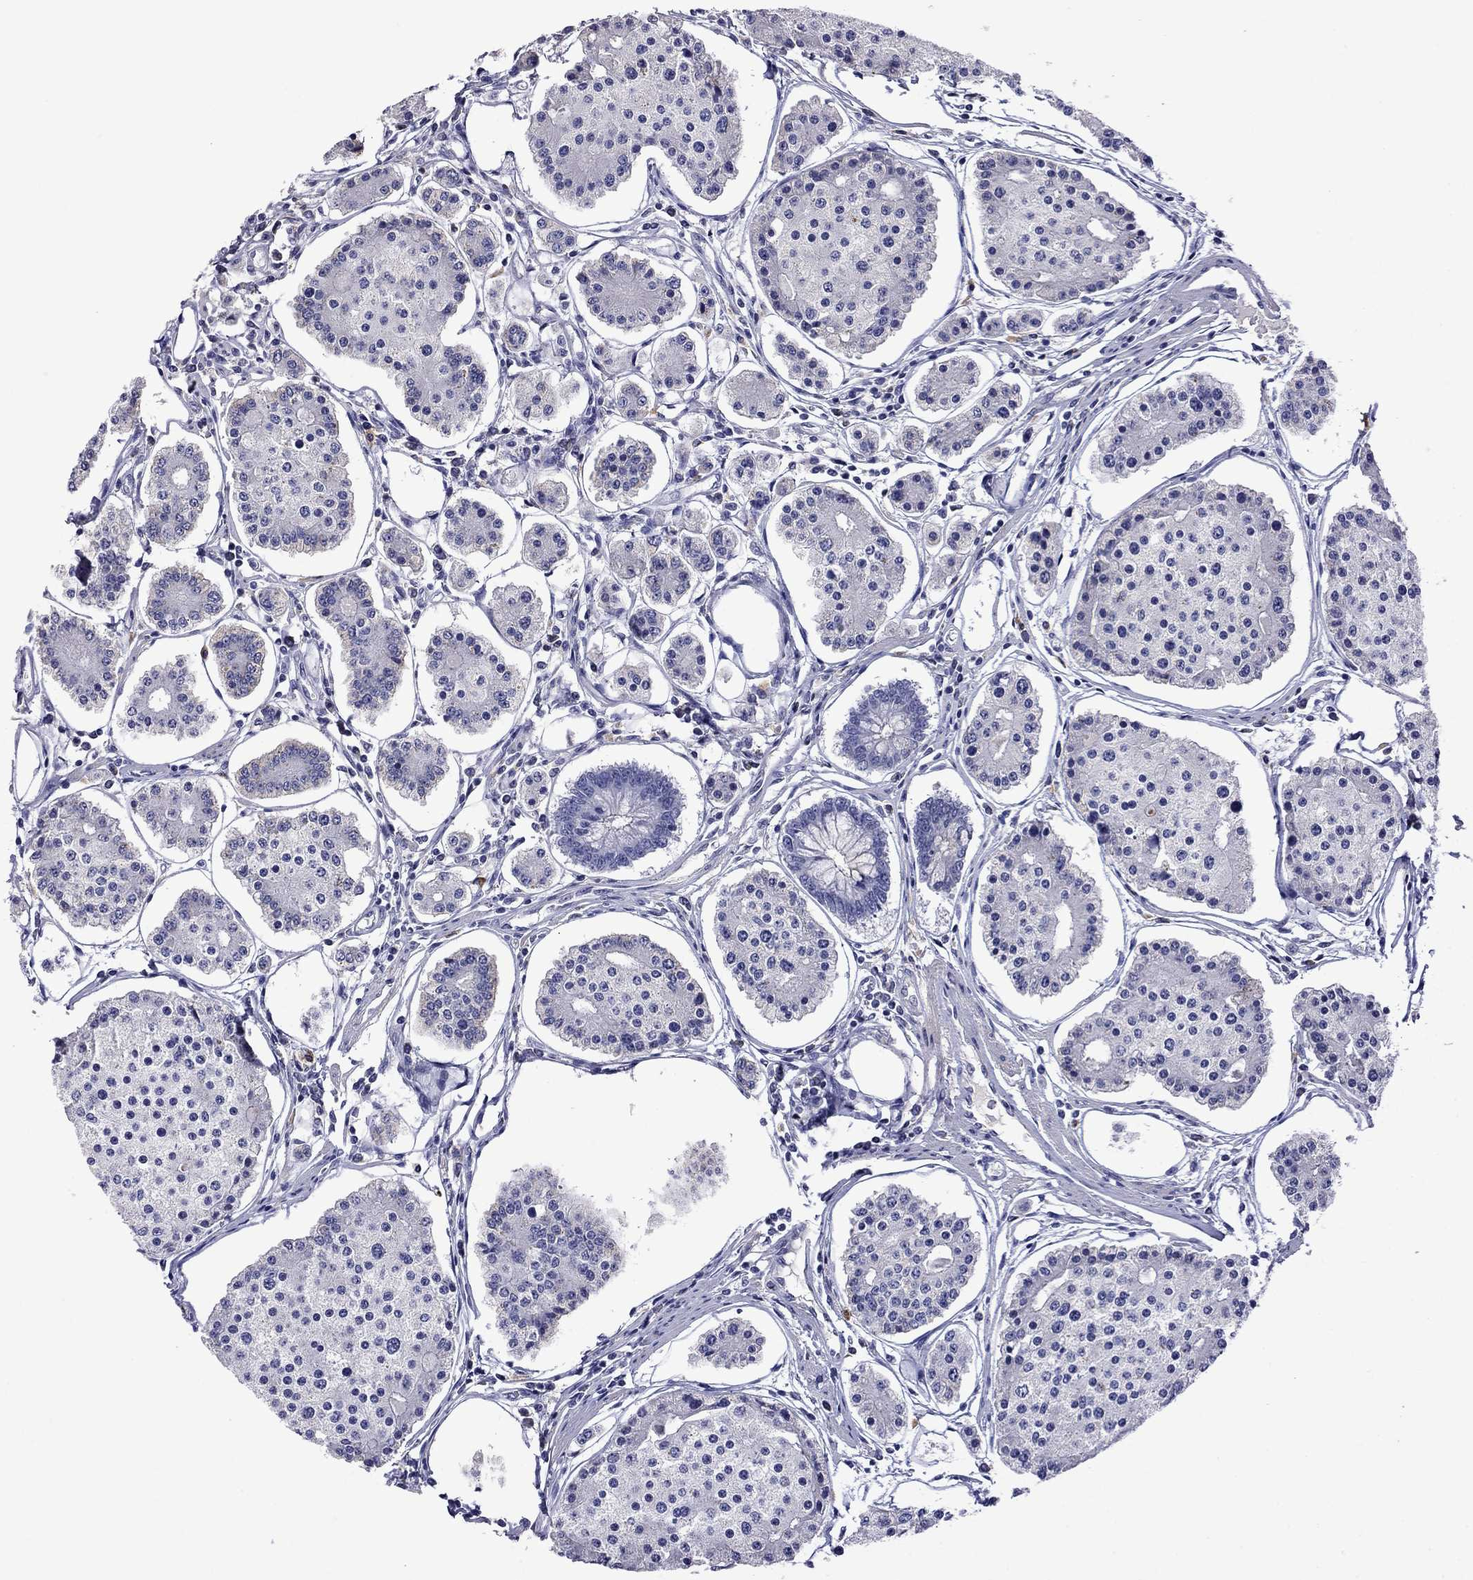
{"staining": {"intensity": "negative", "quantity": "none", "location": "none"}, "tissue": "carcinoid", "cell_type": "Tumor cells", "image_type": "cancer", "snomed": [{"axis": "morphology", "description": "Carcinoid, malignant, NOS"}, {"axis": "topography", "description": "Small intestine"}], "caption": "Tumor cells are negative for protein expression in human carcinoid.", "gene": "STAR", "patient": {"sex": "female", "age": 65}}